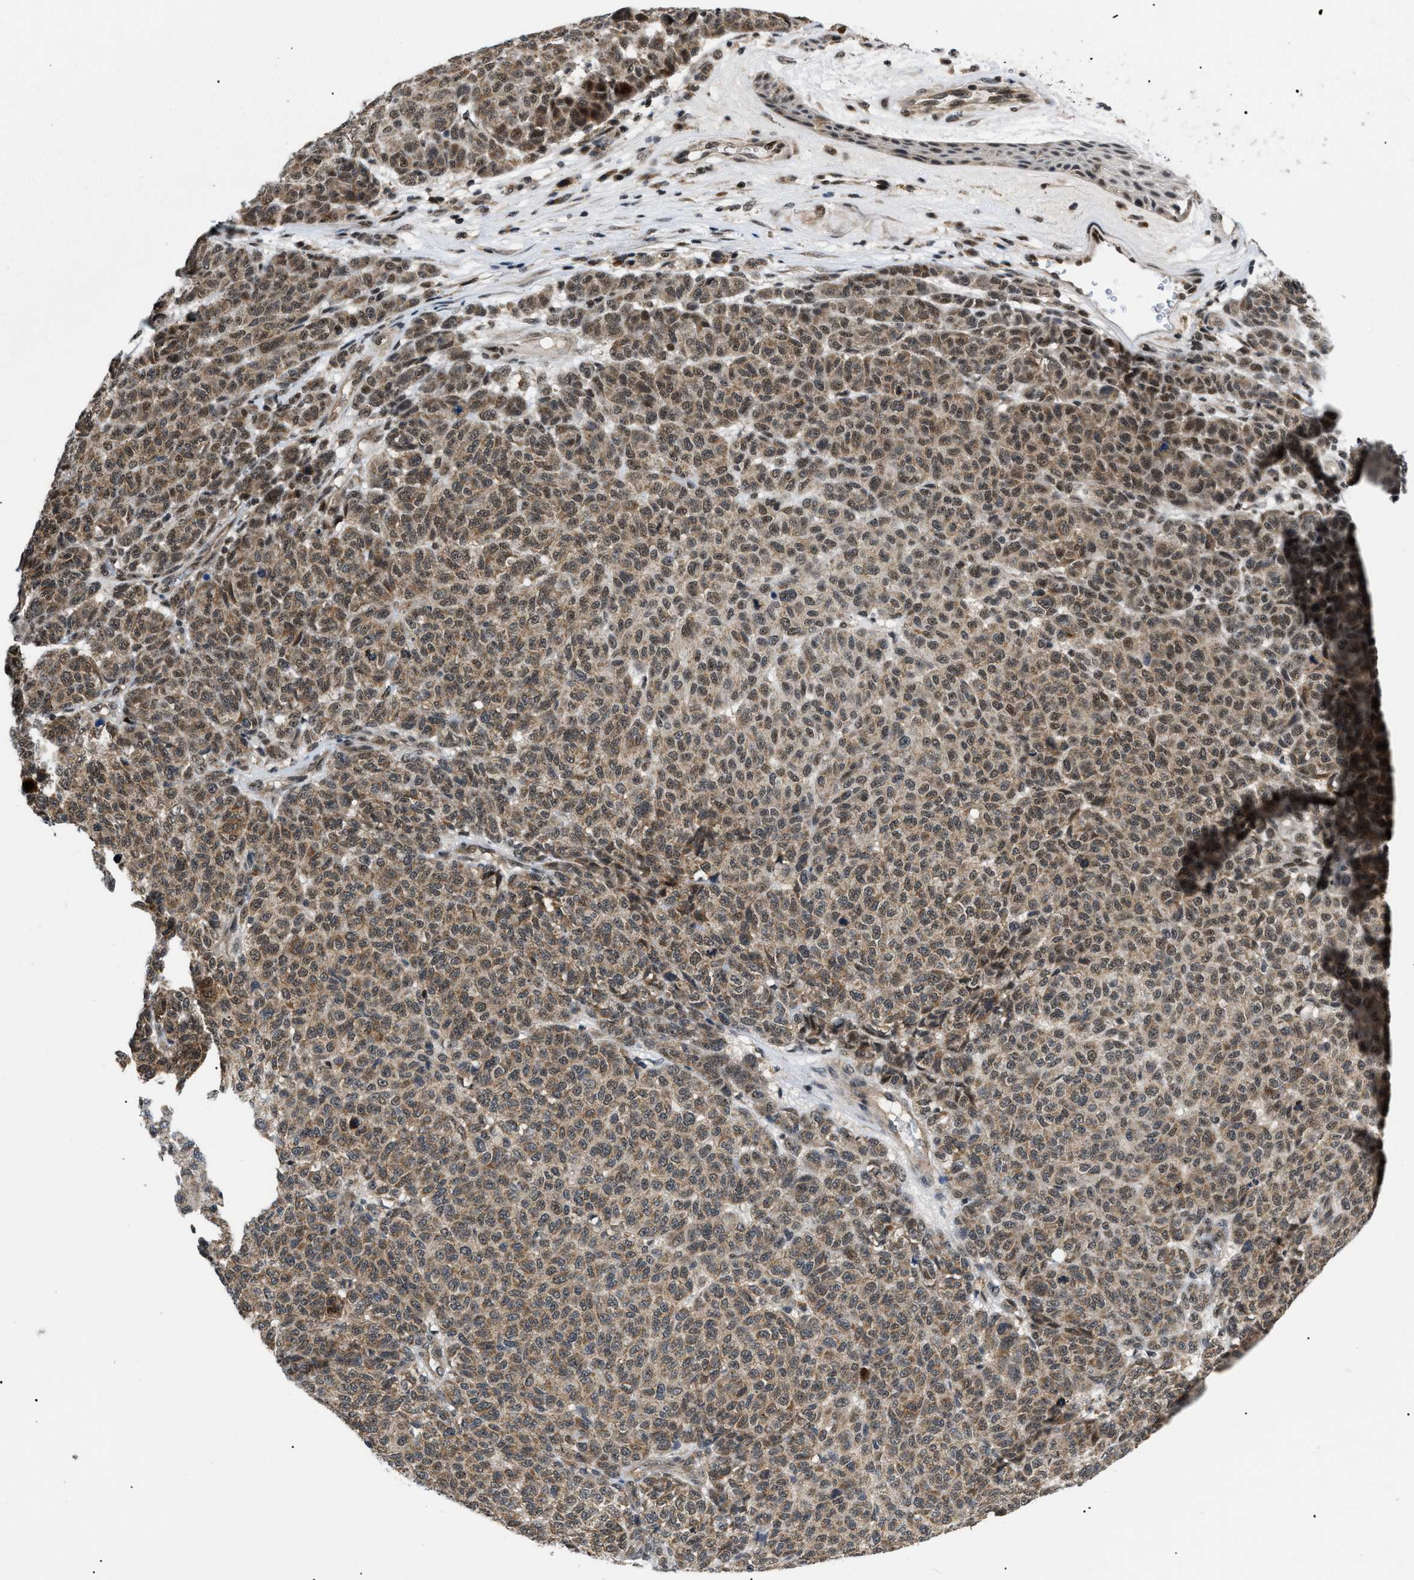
{"staining": {"intensity": "moderate", "quantity": "25%-75%", "location": "cytoplasmic/membranous,nuclear"}, "tissue": "melanoma", "cell_type": "Tumor cells", "image_type": "cancer", "snomed": [{"axis": "morphology", "description": "Malignant melanoma, NOS"}, {"axis": "topography", "description": "Skin"}], "caption": "Melanoma tissue reveals moderate cytoplasmic/membranous and nuclear positivity in approximately 25%-75% of tumor cells", "gene": "ZBTB11", "patient": {"sex": "male", "age": 59}}